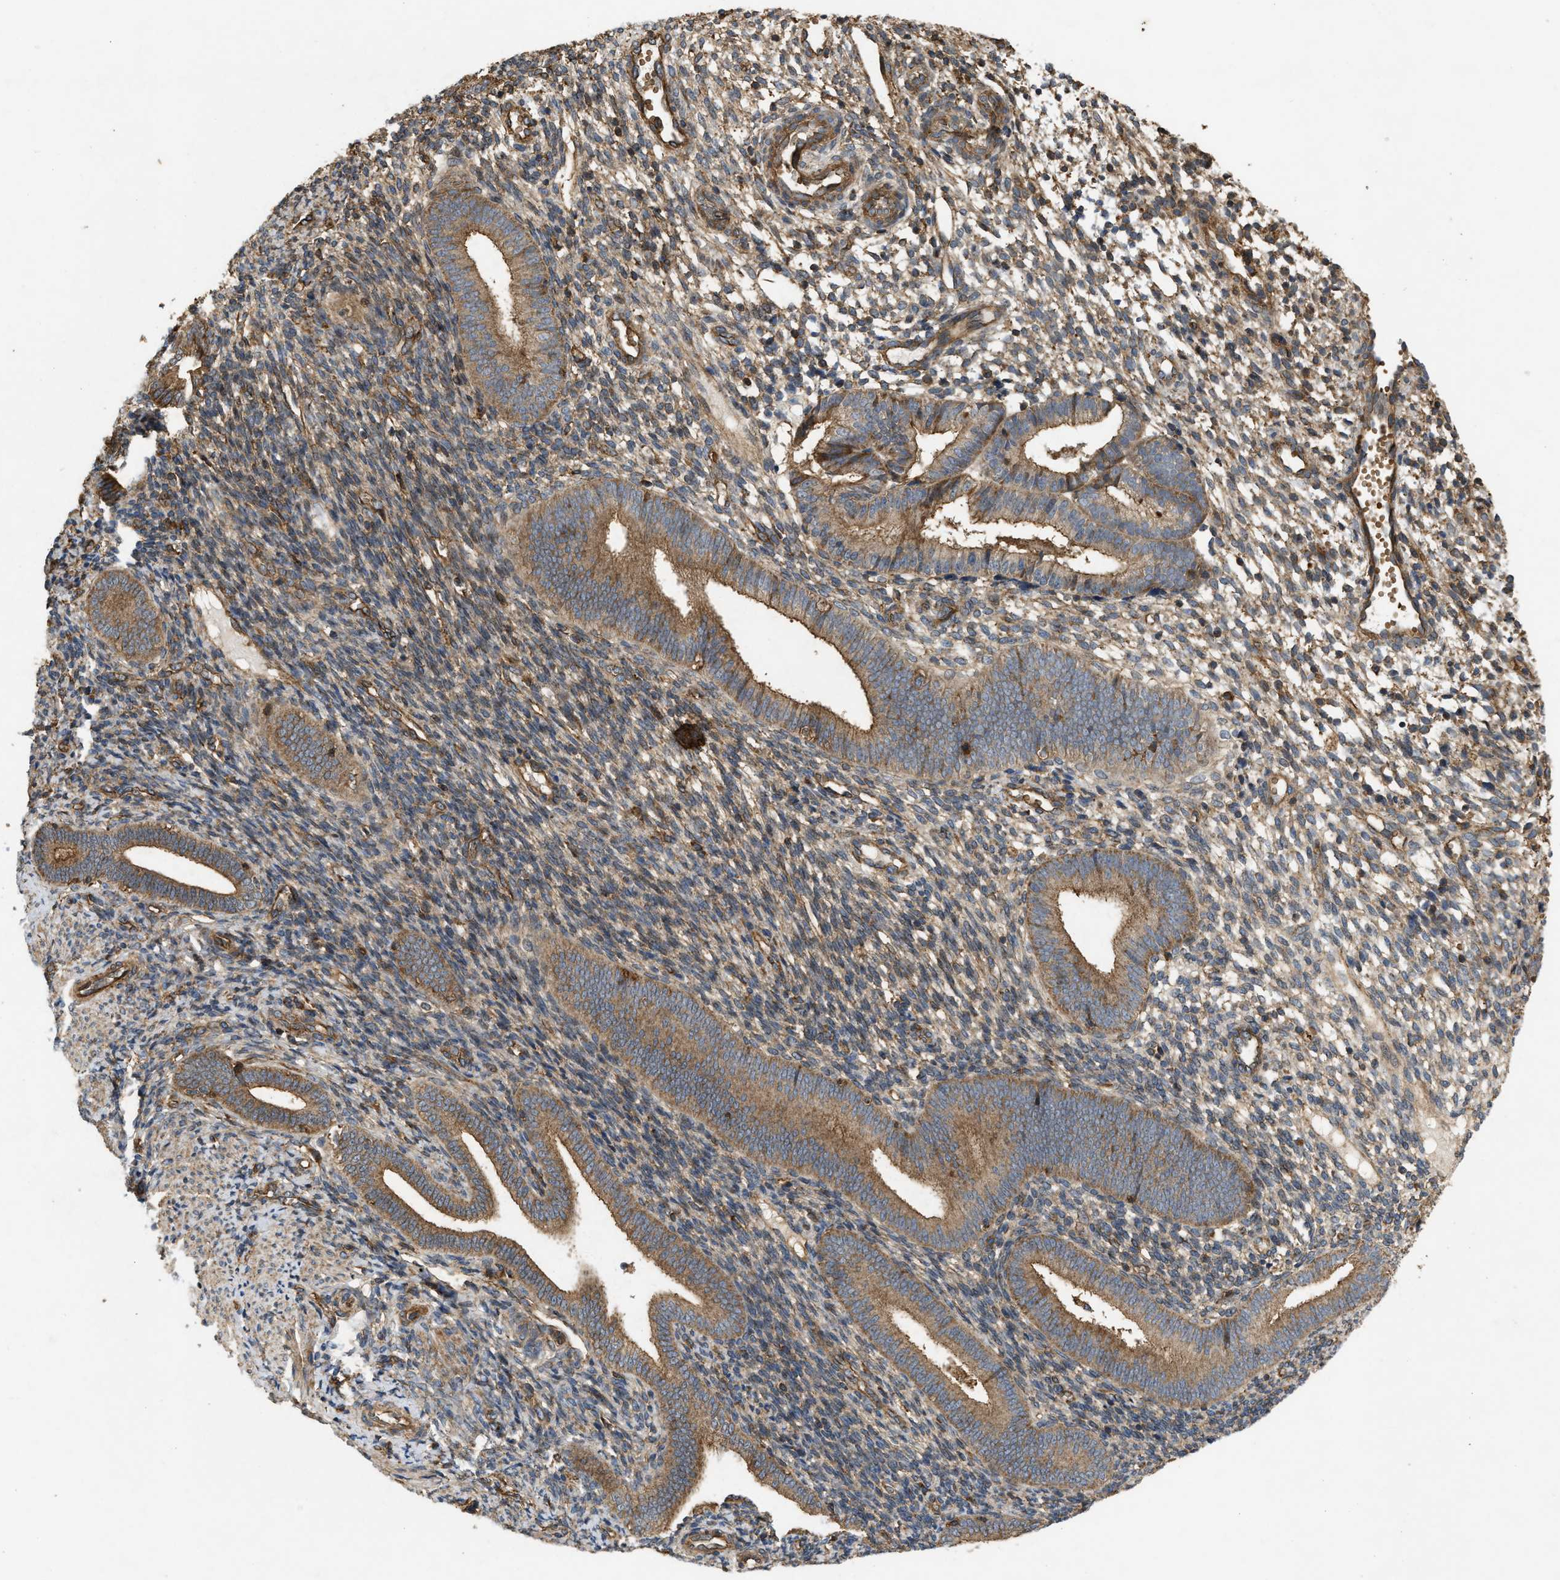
{"staining": {"intensity": "moderate", "quantity": ">75%", "location": "cytoplasmic/membranous"}, "tissue": "endometrium", "cell_type": "Cells in endometrial stroma", "image_type": "normal", "snomed": [{"axis": "morphology", "description": "Normal tissue, NOS"}, {"axis": "topography", "description": "Uterus"}, {"axis": "topography", "description": "Endometrium"}], "caption": "Protein analysis of unremarkable endometrium demonstrates moderate cytoplasmic/membranous staining in about >75% of cells in endometrial stroma. The protein is shown in brown color, while the nuclei are stained blue.", "gene": "GNB4", "patient": {"sex": "female", "age": 33}}